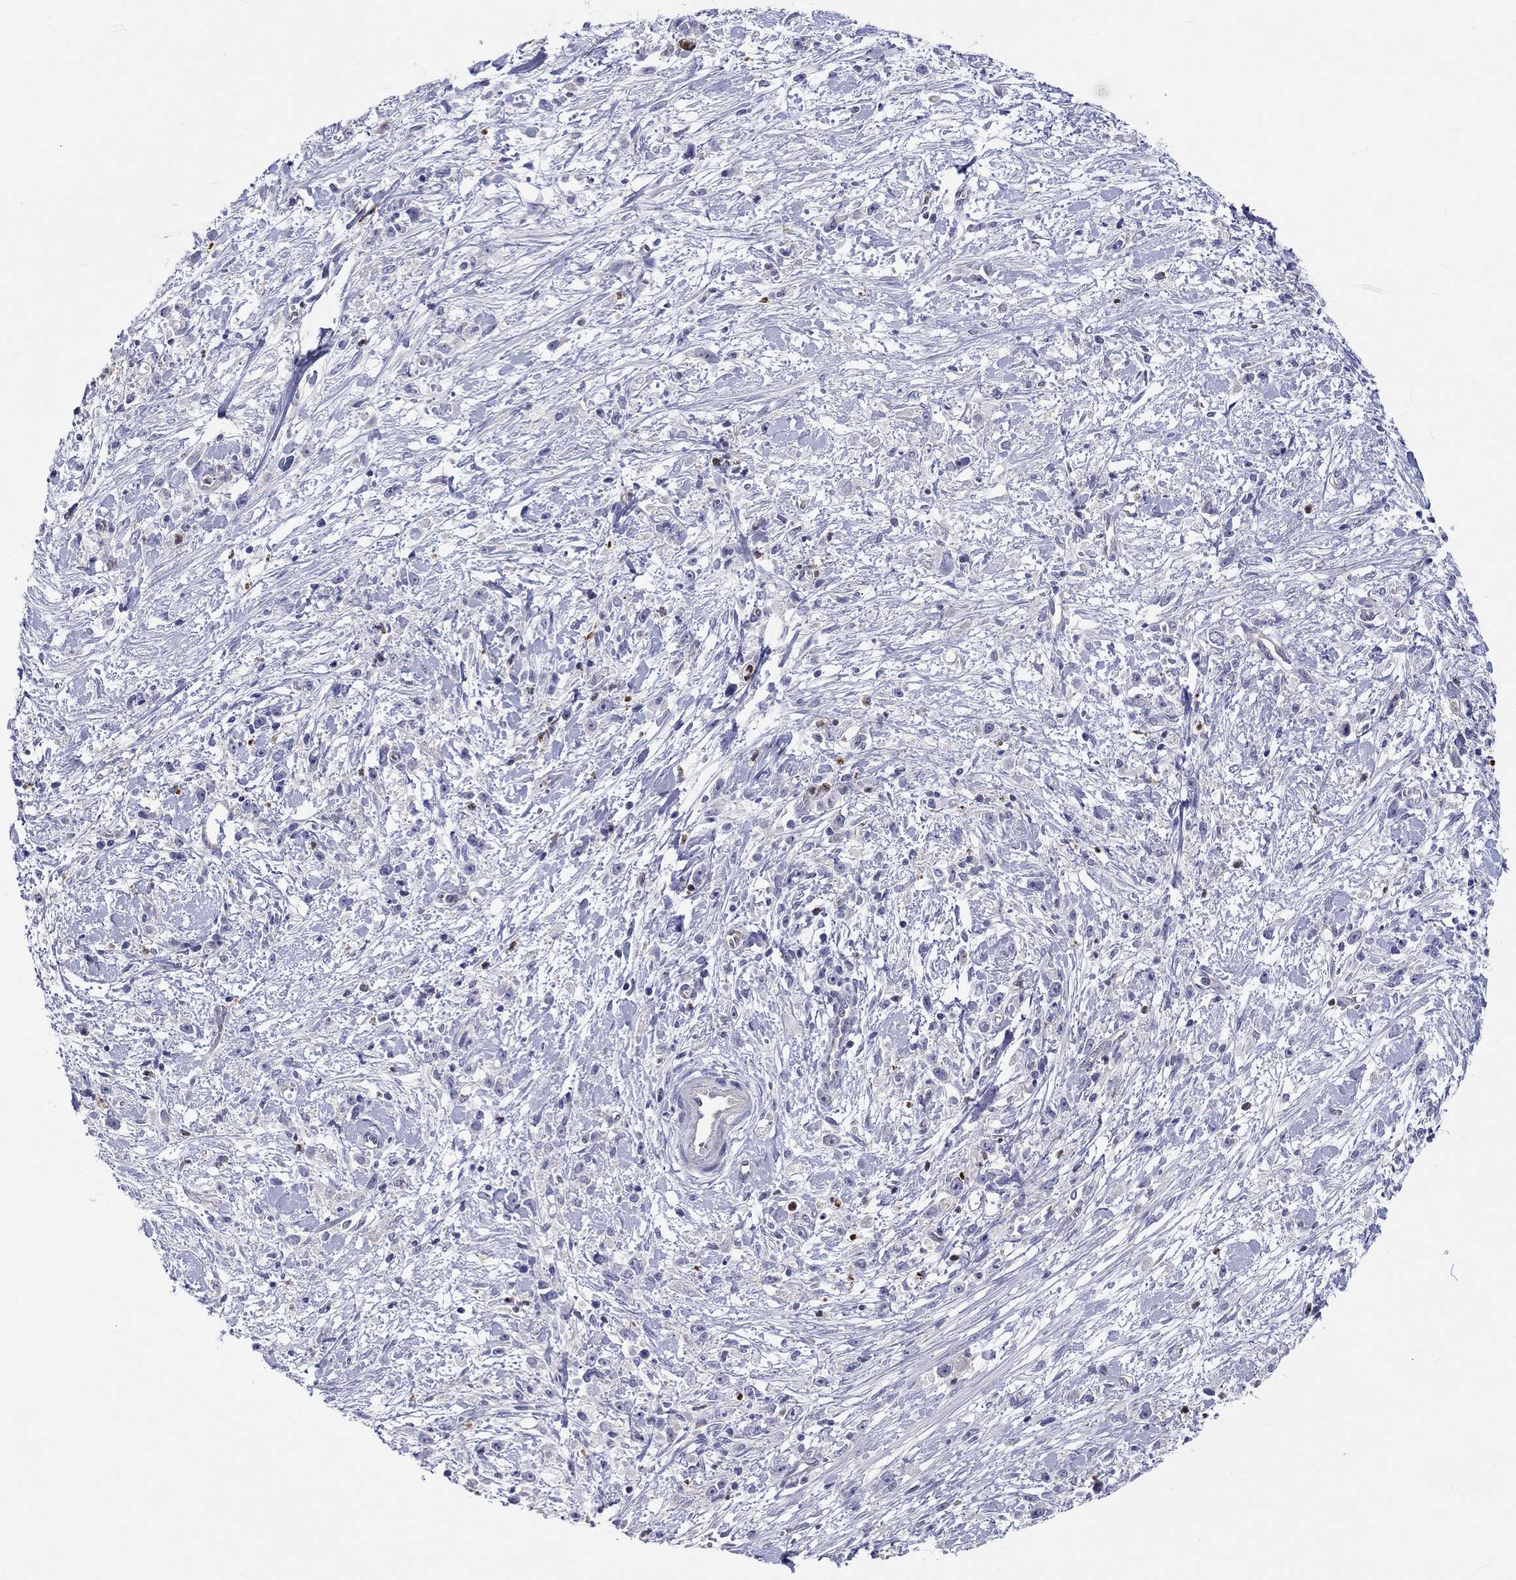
{"staining": {"intensity": "negative", "quantity": "none", "location": "none"}, "tissue": "stomach cancer", "cell_type": "Tumor cells", "image_type": "cancer", "snomed": [{"axis": "morphology", "description": "Adenocarcinoma, NOS"}, {"axis": "topography", "description": "Stomach"}], "caption": "An immunohistochemistry (IHC) photomicrograph of stomach adenocarcinoma is shown. There is no staining in tumor cells of stomach adenocarcinoma. (DAB IHC visualized using brightfield microscopy, high magnification).", "gene": "ABCG4", "patient": {"sex": "female", "age": 59}}